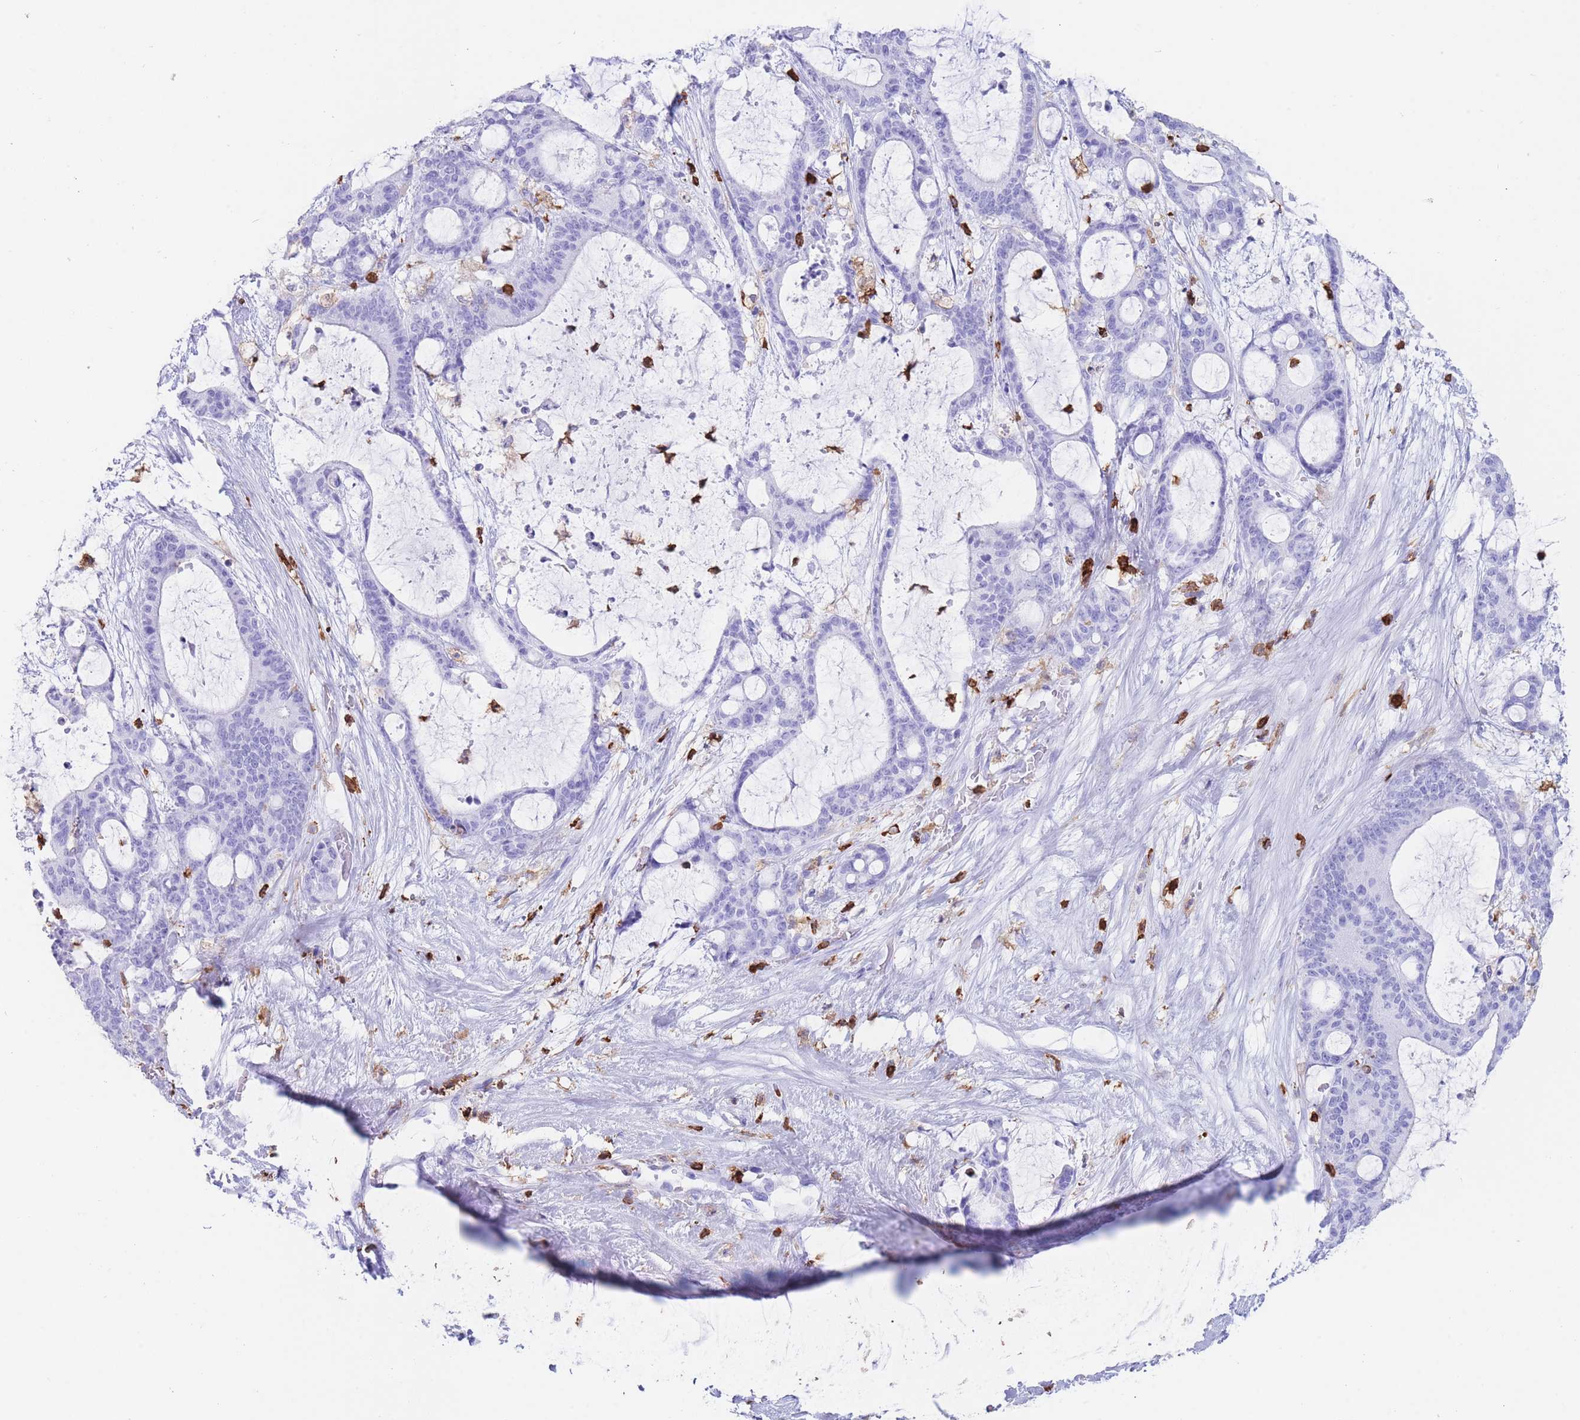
{"staining": {"intensity": "negative", "quantity": "none", "location": "none"}, "tissue": "liver cancer", "cell_type": "Tumor cells", "image_type": "cancer", "snomed": [{"axis": "morphology", "description": "Normal tissue, NOS"}, {"axis": "morphology", "description": "Cholangiocarcinoma"}, {"axis": "topography", "description": "Liver"}, {"axis": "topography", "description": "Peripheral nerve tissue"}], "caption": "Protein analysis of liver cholangiocarcinoma shows no significant positivity in tumor cells.", "gene": "CORO1A", "patient": {"sex": "female", "age": 73}}